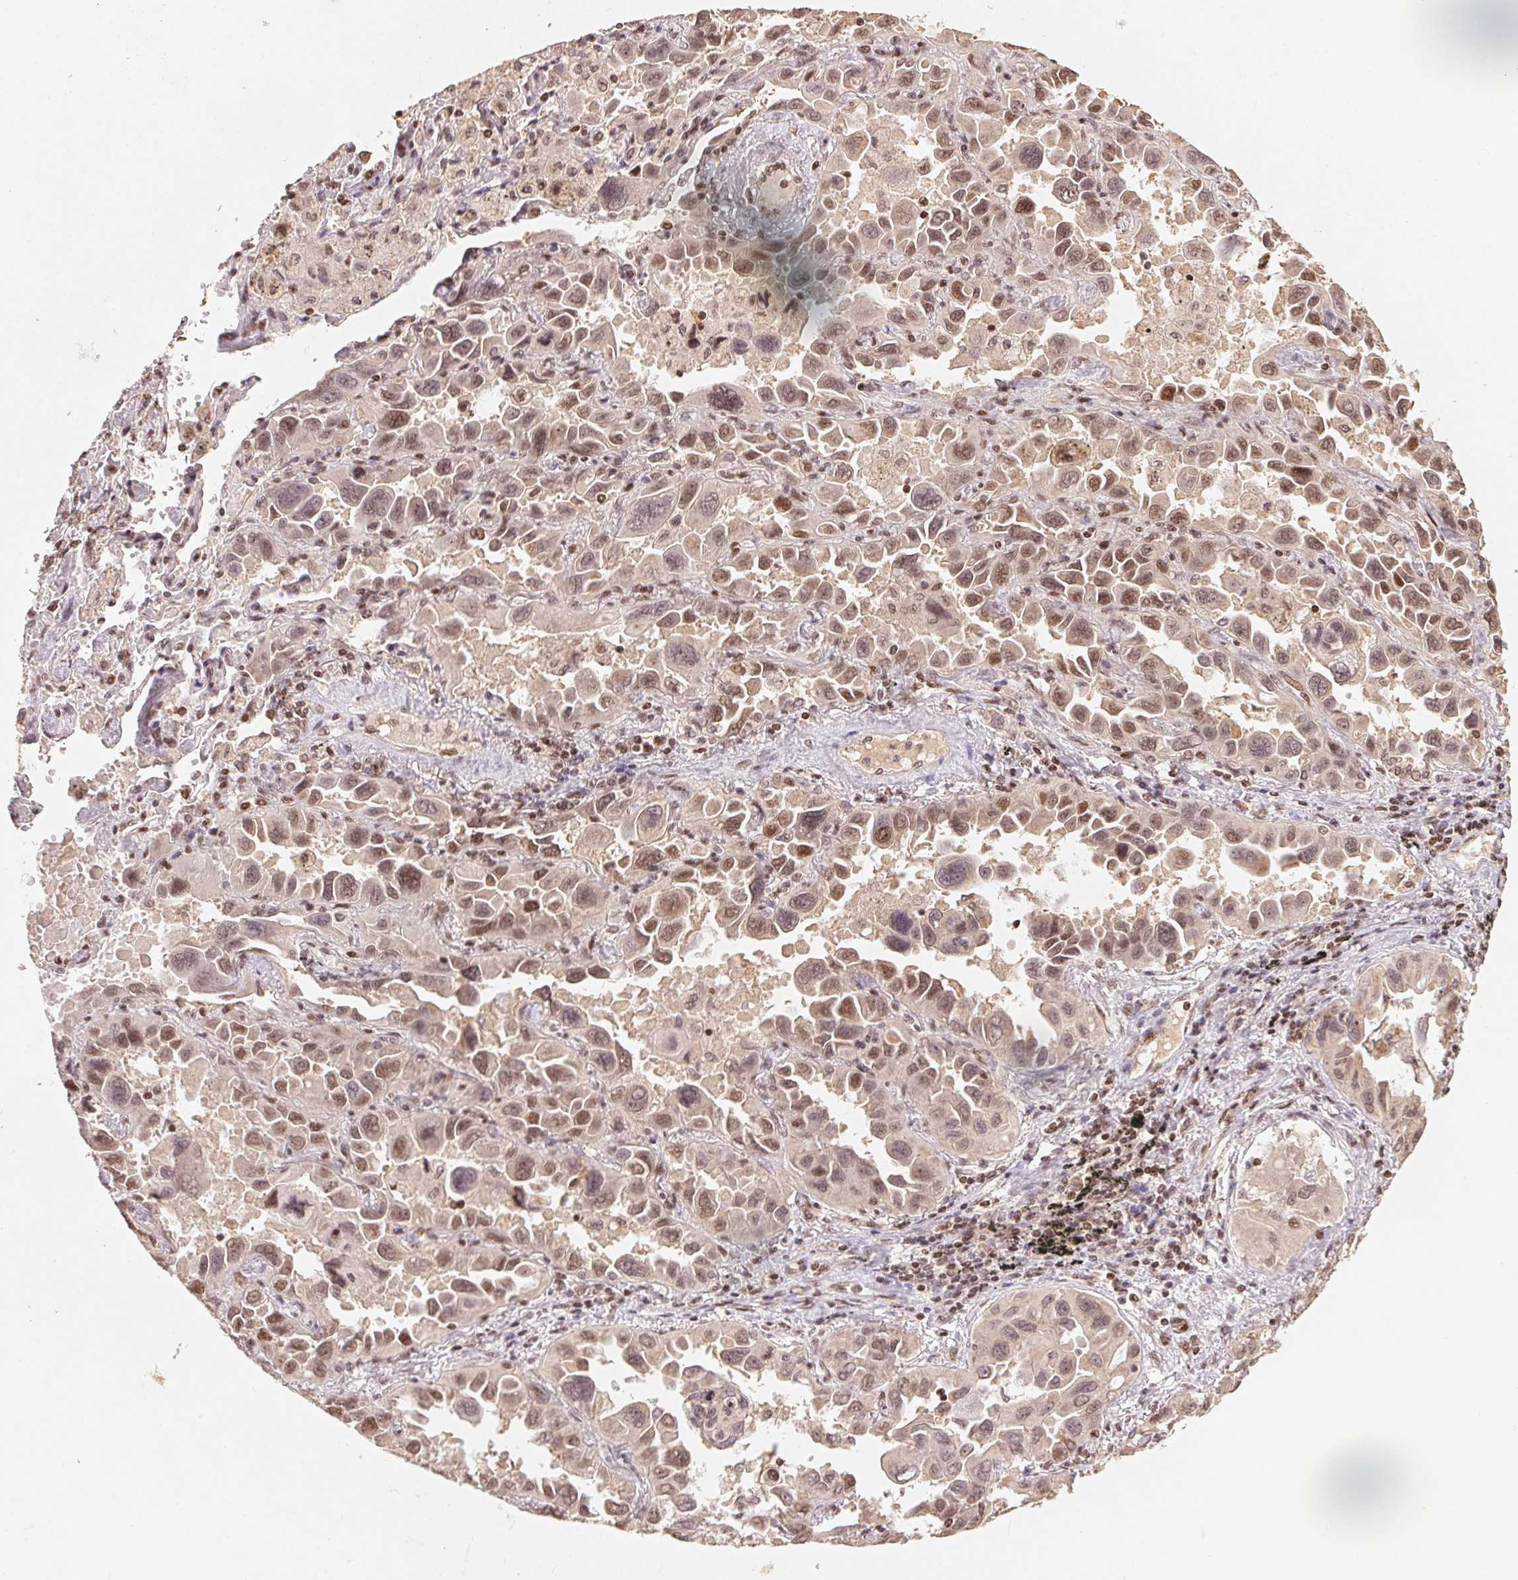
{"staining": {"intensity": "moderate", "quantity": ">75%", "location": "nuclear"}, "tissue": "lung cancer", "cell_type": "Tumor cells", "image_type": "cancer", "snomed": [{"axis": "morphology", "description": "Adenocarcinoma, NOS"}, {"axis": "topography", "description": "Lung"}], "caption": "Protein positivity by IHC displays moderate nuclear positivity in about >75% of tumor cells in lung adenocarcinoma. (DAB = brown stain, brightfield microscopy at high magnification).", "gene": "MAPKAPK2", "patient": {"sex": "male", "age": 64}}